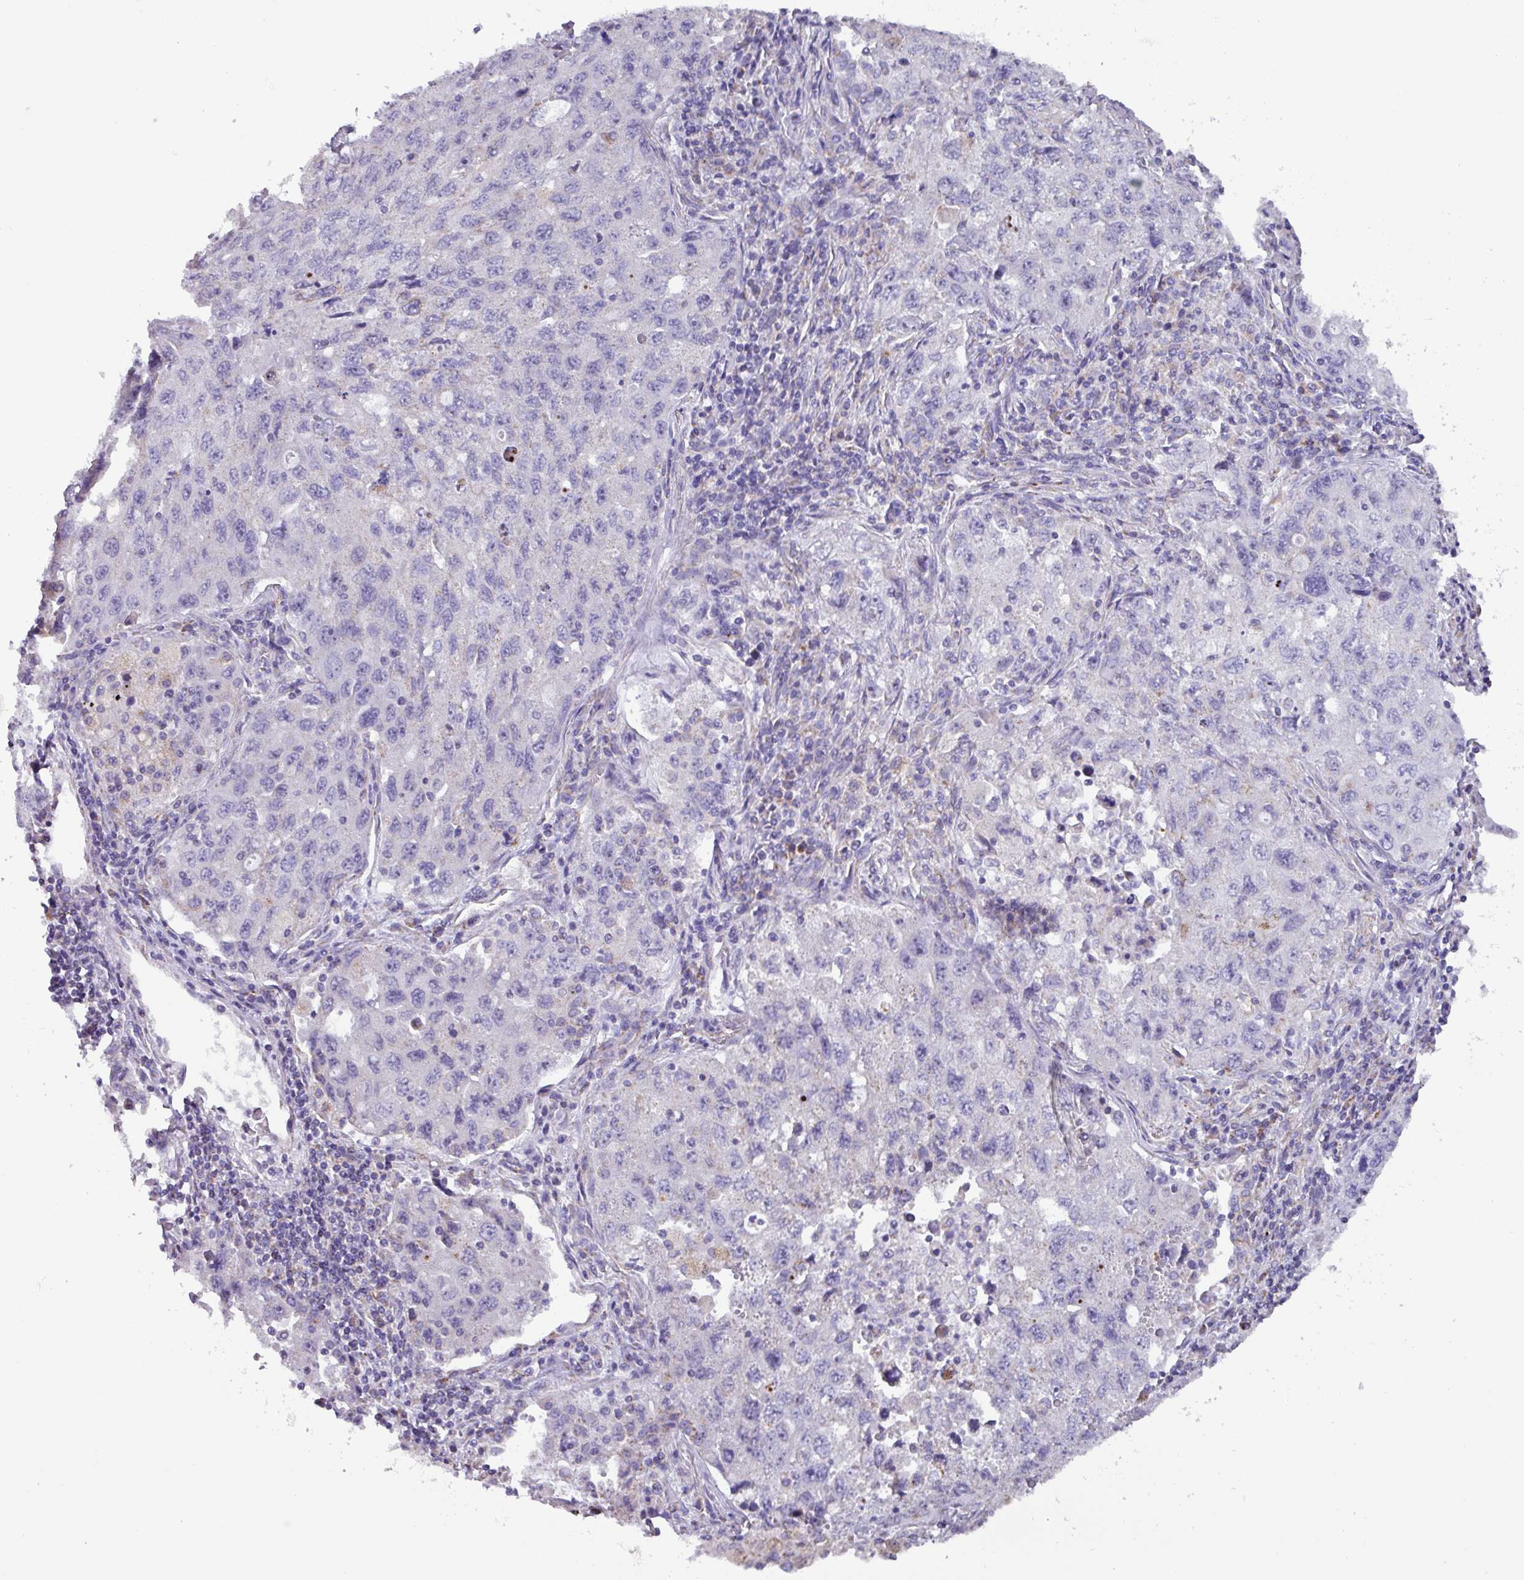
{"staining": {"intensity": "negative", "quantity": "none", "location": "none"}, "tissue": "lung cancer", "cell_type": "Tumor cells", "image_type": "cancer", "snomed": [{"axis": "morphology", "description": "Adenocarcinoma, NOS"}, {"axis": "topography", "description": "Lung"}], "caption": "The immunohistochemistry histopathology image has no significant positivity in tumor cells of lung adenocarcinoma tissue.", "gene": "MT-ND4", "patient": {"sex": "female", "age": 57}}